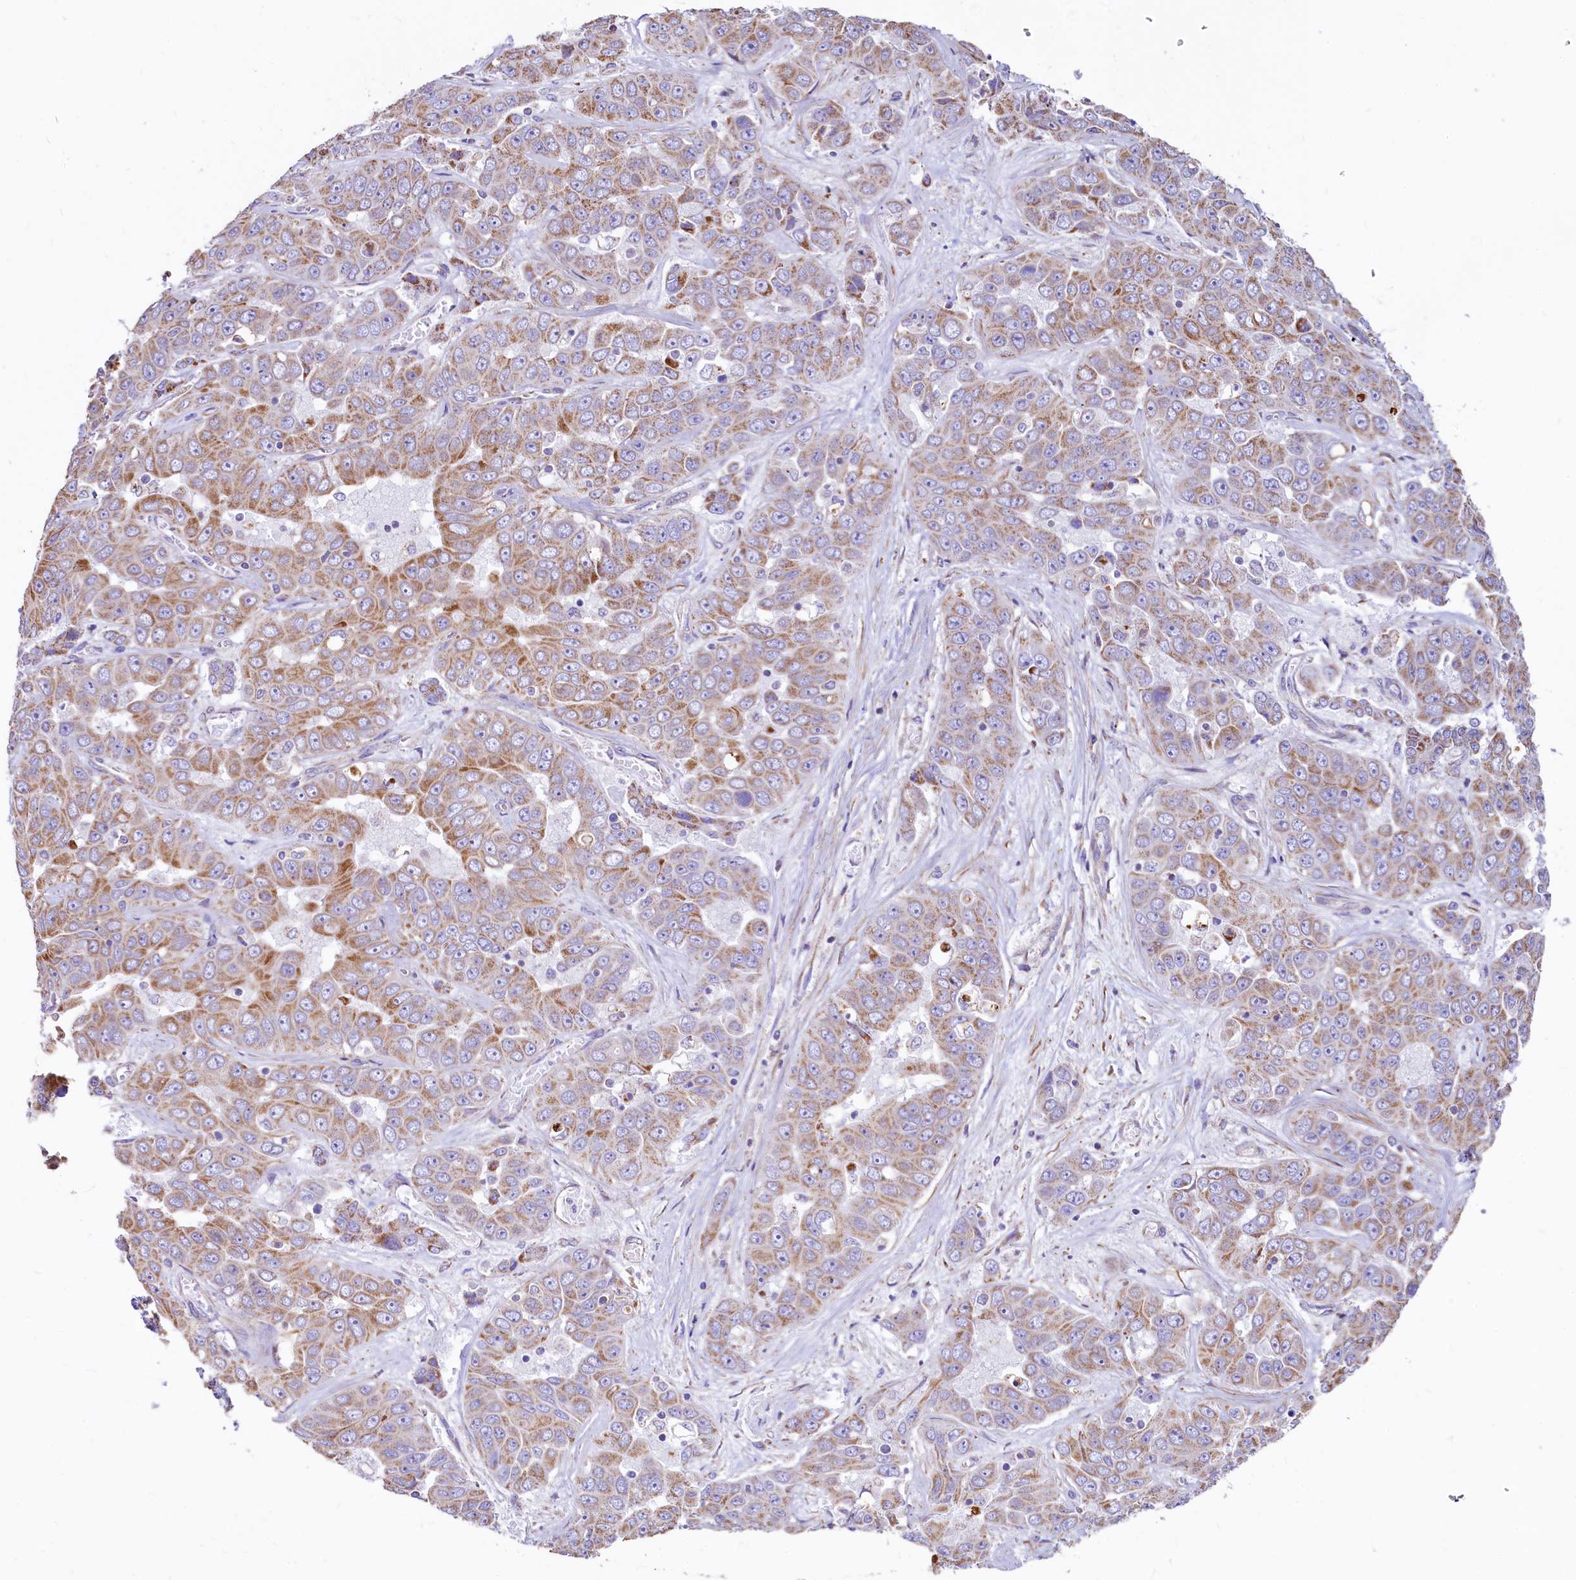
{"staining": {"intensity": "moderate", "quantity": "25%-75%", "location": "cytoplasmic/membranous"}, "tissue": "liver cancer", "cell_type": "Tumor cells", "image_type": "cancer", "snomed": [{"axis": "morphology", "description": "Cholangiocarcinoma"}, {"axis": "topography", "description": "Liver"}], "caption": "Liver cholangiocarcinoma stained with IHC shows moderate cytoplasmic/membranous positivity in about 25%-75% of tumor cells. (brown staining indicates protein expression, while blue staining denotes nuclei).", "gene": "VWCE", "patient": {"sex": "female", "age": 52}}